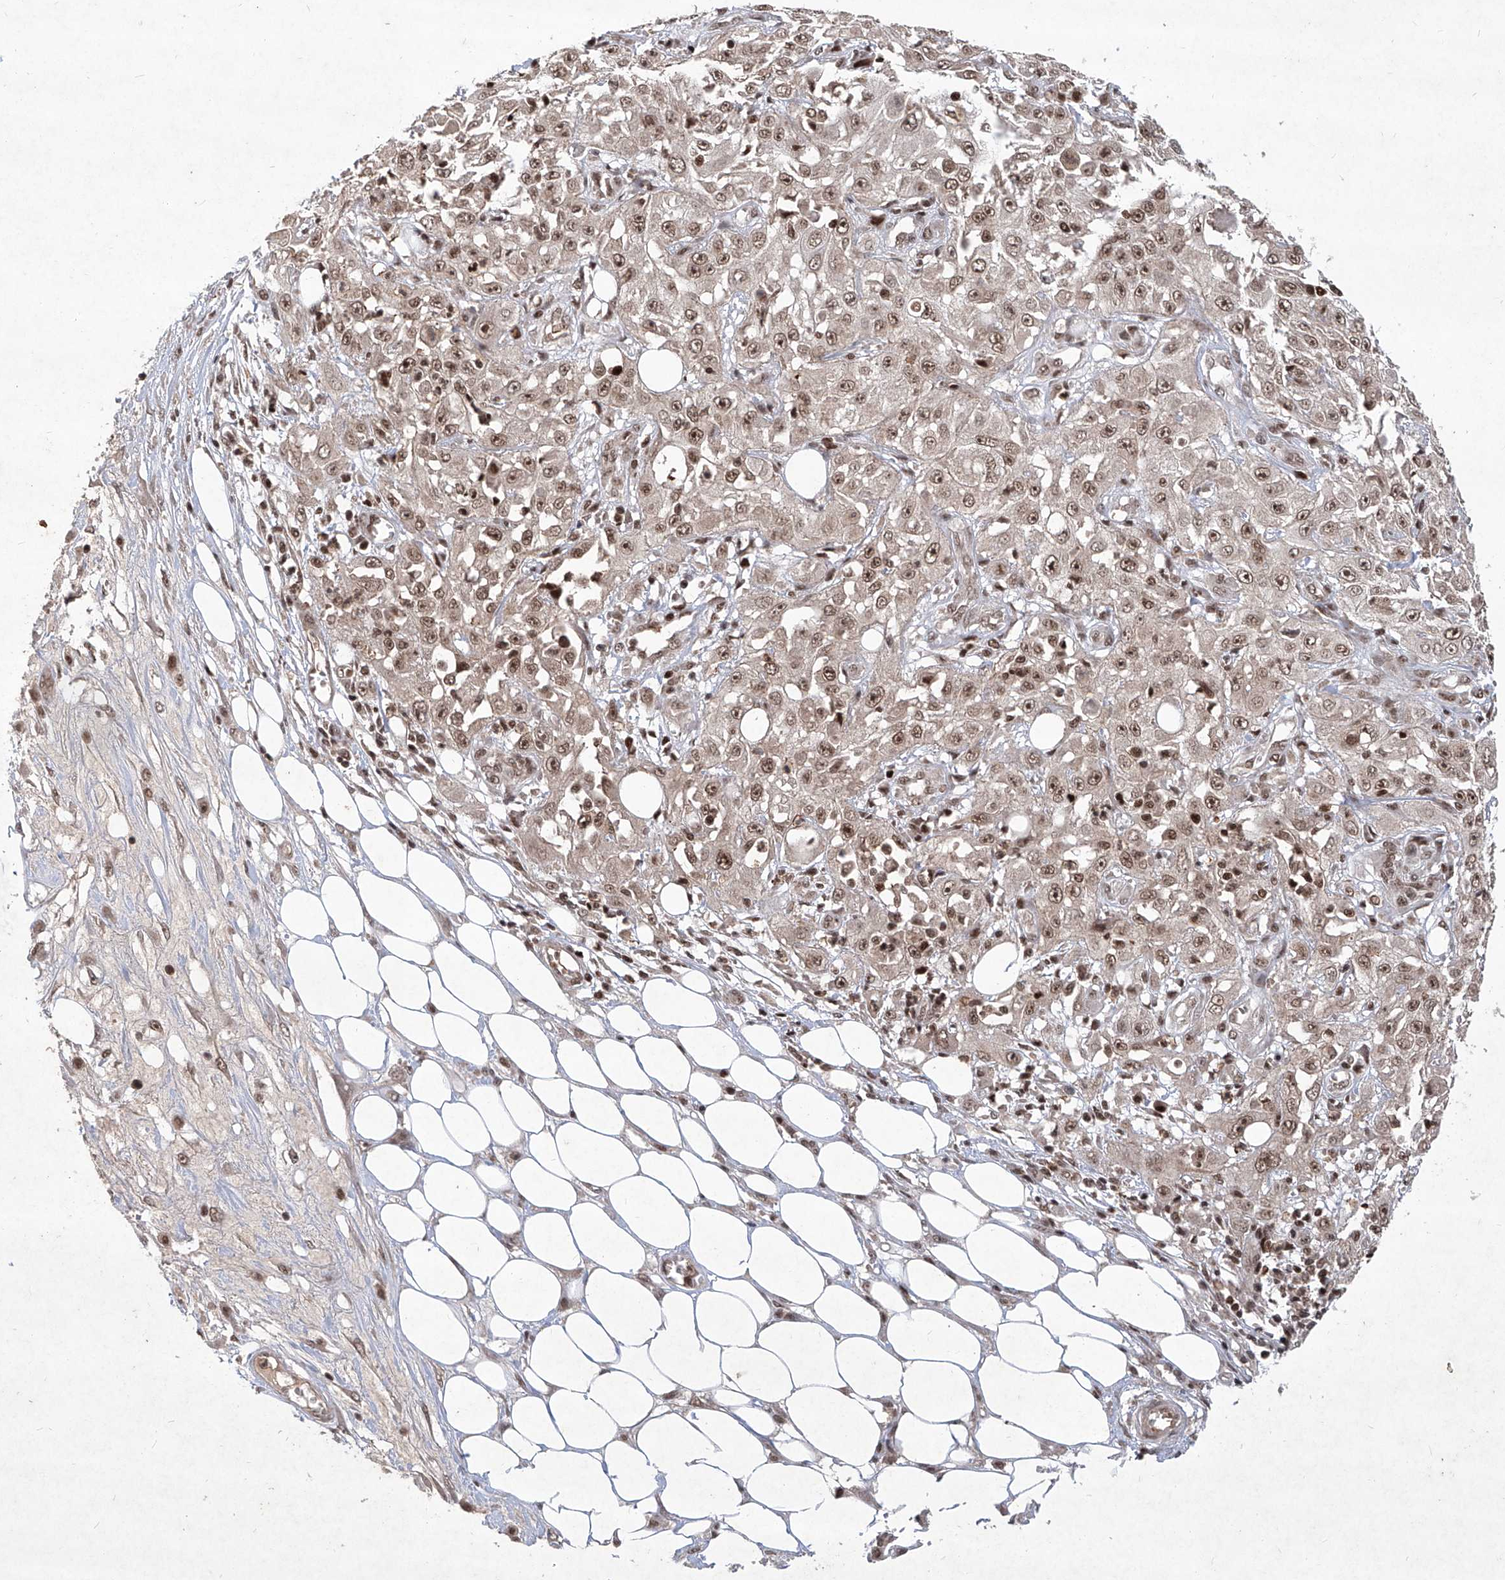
{"staining": {"intensity": "moderate", "quantity": ">75%", "location": "nuclear"}, "tissue": "skin cancer", "cell_type": "Tumor cells", "image_type": "cancer", "snomed": [{"axis": "morphology", "description": "Squamous cell carcinoma, NOS"}, {"axis": "morphology", "description": "Squamous cell carcinoma, metastatic, NOS"}, {"axis": "topography", "description": "Skin"}, {"axis": "topography", "description": "Lymph node"}], "caption": "A brown stain shows moderate nuclear positivity of a protein in skin cancer tumor cells.", "gene": "IRF2", "patient": {"sex": "male", "age": 75}}